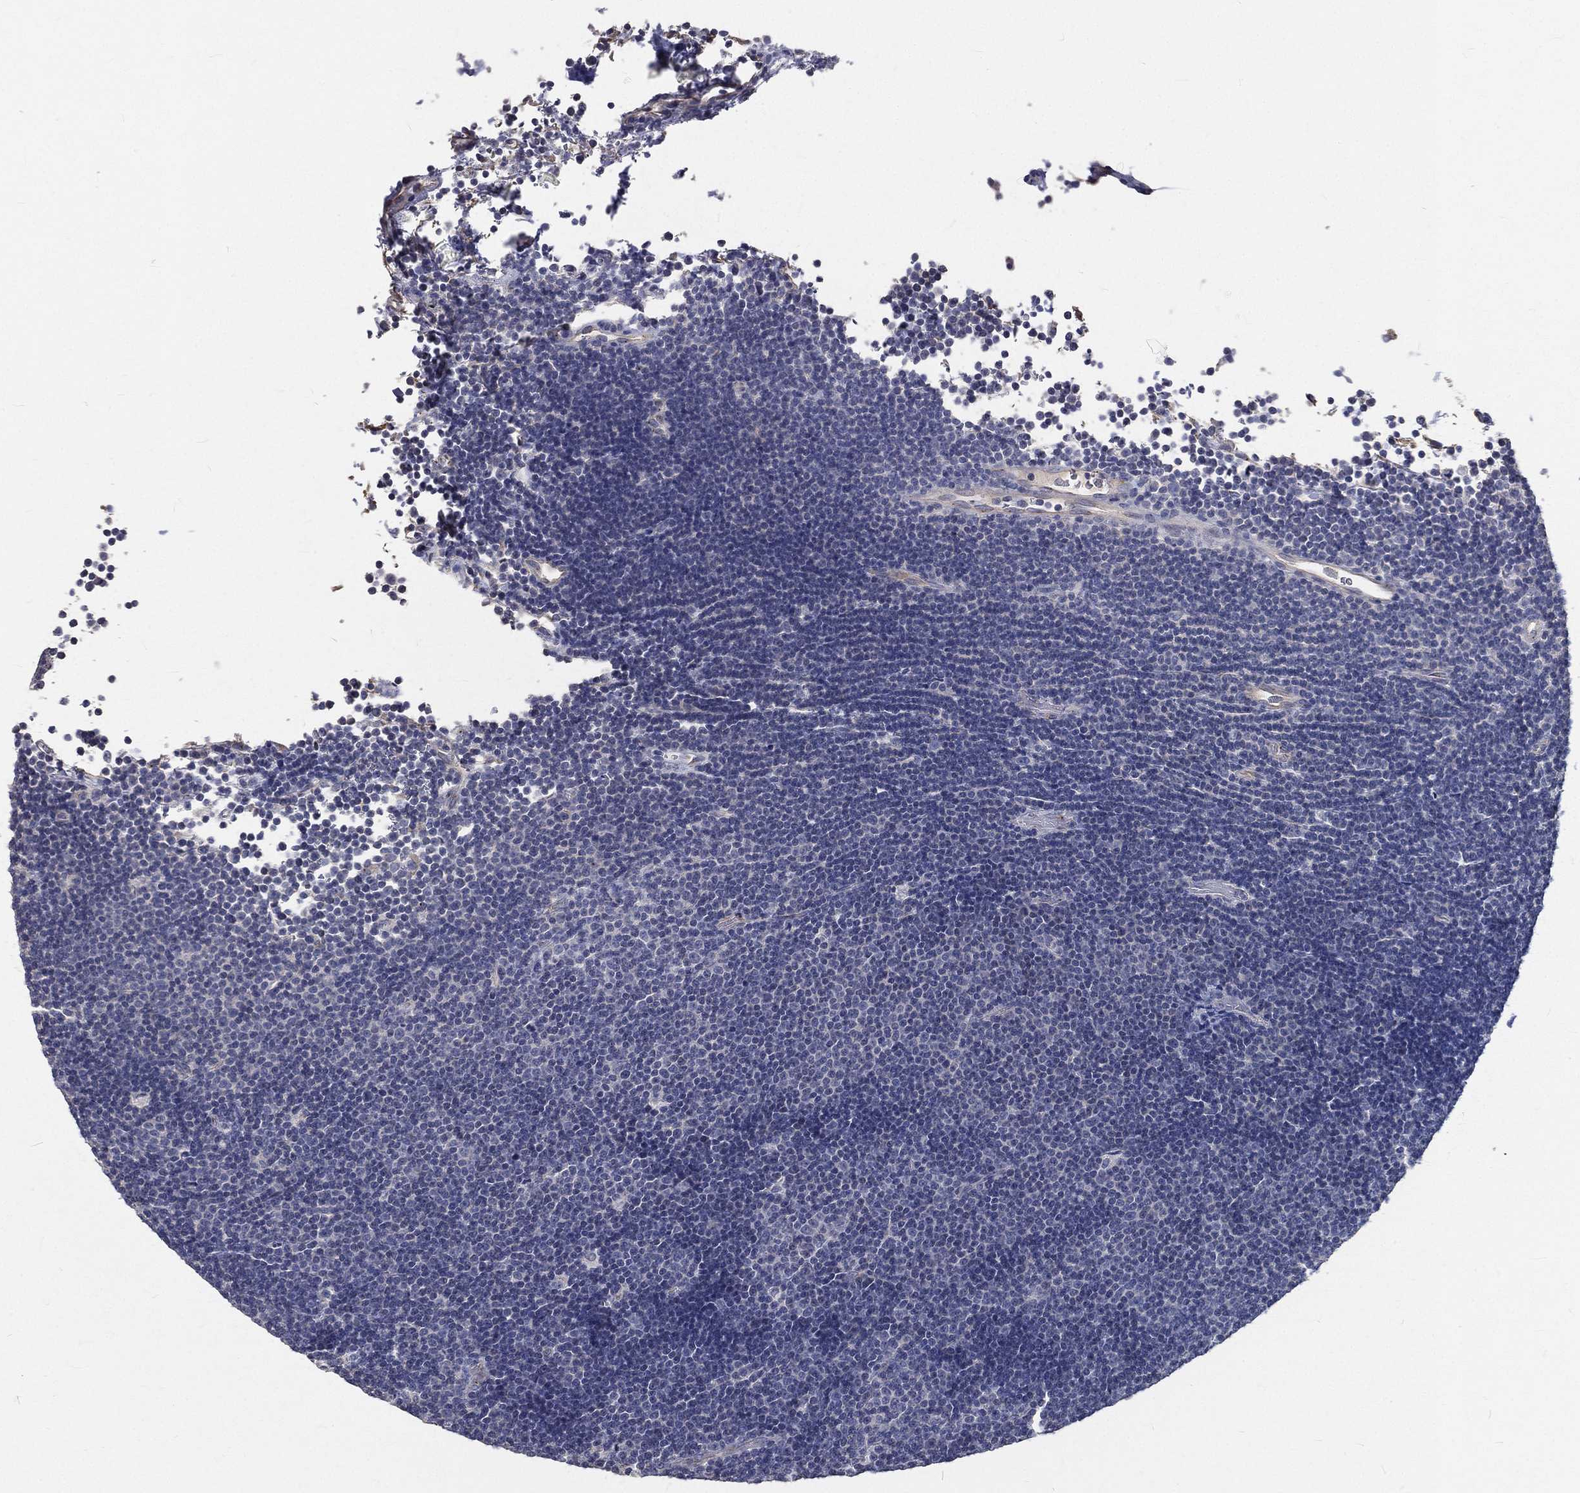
{"staining": {"intensity": "negative", "quantity": "none", "location": "none"}, "tissue": "lymphoma", "cell_type": "Tumor cells", "image_type": "cancer", "snomed": [{"axis": "morphology", "description": "Malignant lymphoma, non-Hodgkin's type, Low grade"}, {"axis": "topography", "description": "Brain"}], "caption": "This is a photomicrograph of immunohistochemistry staining of malignant lymphoma, non-Hodgkin's type (low-grade), which shows no positivity in tumor cells. (Brightfield microscopy of DAB IHC at high magnification).", "gene": "CROCC", "patient": {"sex": "female", "age": 66}}